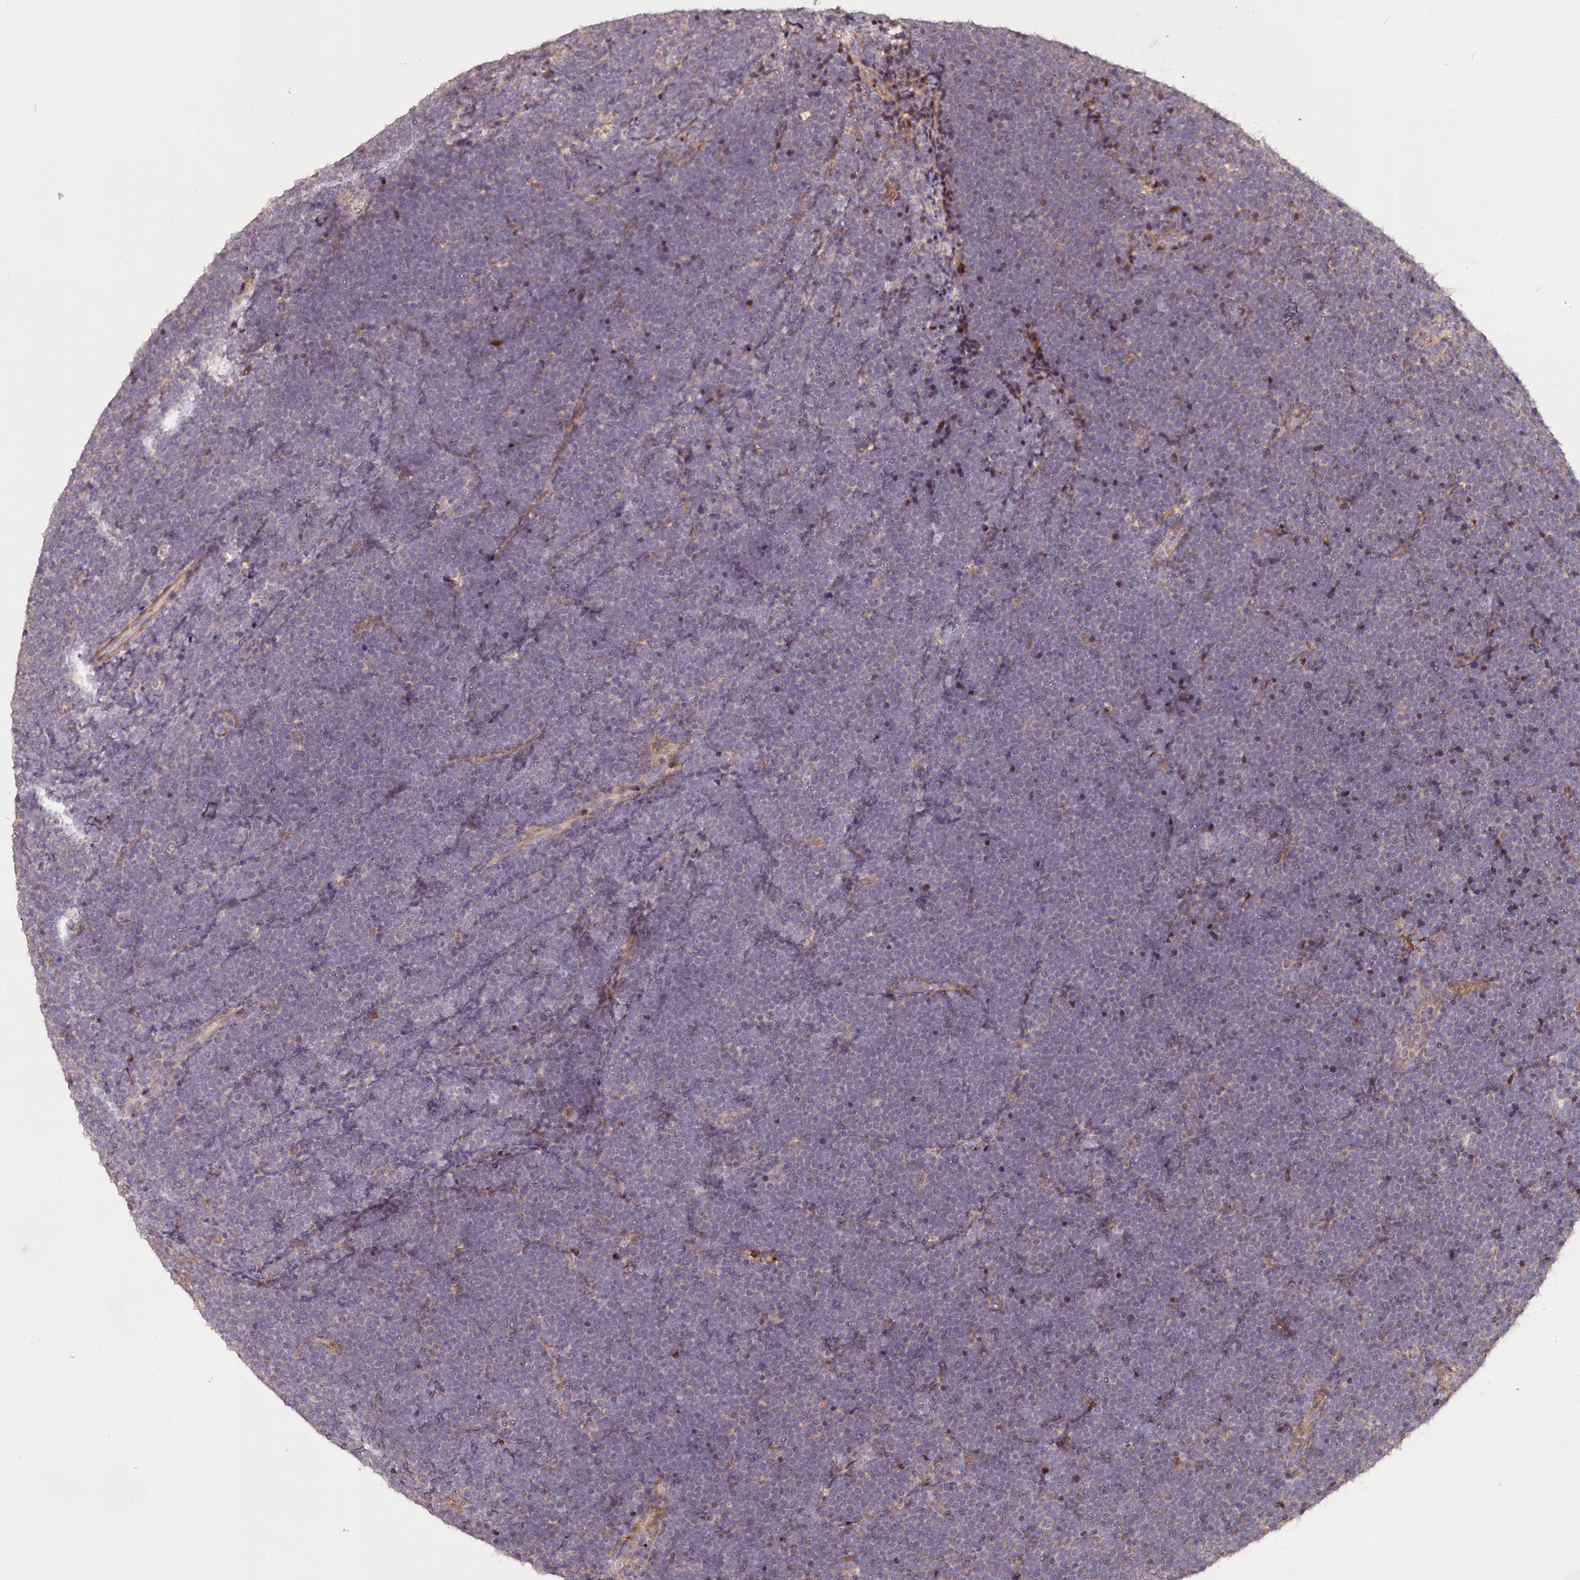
{"staining": {"intensity": "negative", "quantity": "none", "location": "none"}, "tissue": "lymphoma", "cell_type": "Tumor cells", "image_type": "cancer", "snomed": [{"axis": "morphology", "description": "Malignant lymphoma, non-Hodgkin's type, High grade"}, {"axis": "topography", "description": "Lymph node"}], "caption": "DAB immunohistochemical staining of human malignant lymphoma, non-Hodgkin's type (high-grade) demonstrates no significant positivity in tumor cells.", "gene": "FUZ", "patient": {"sex": "male", "age": 13}}